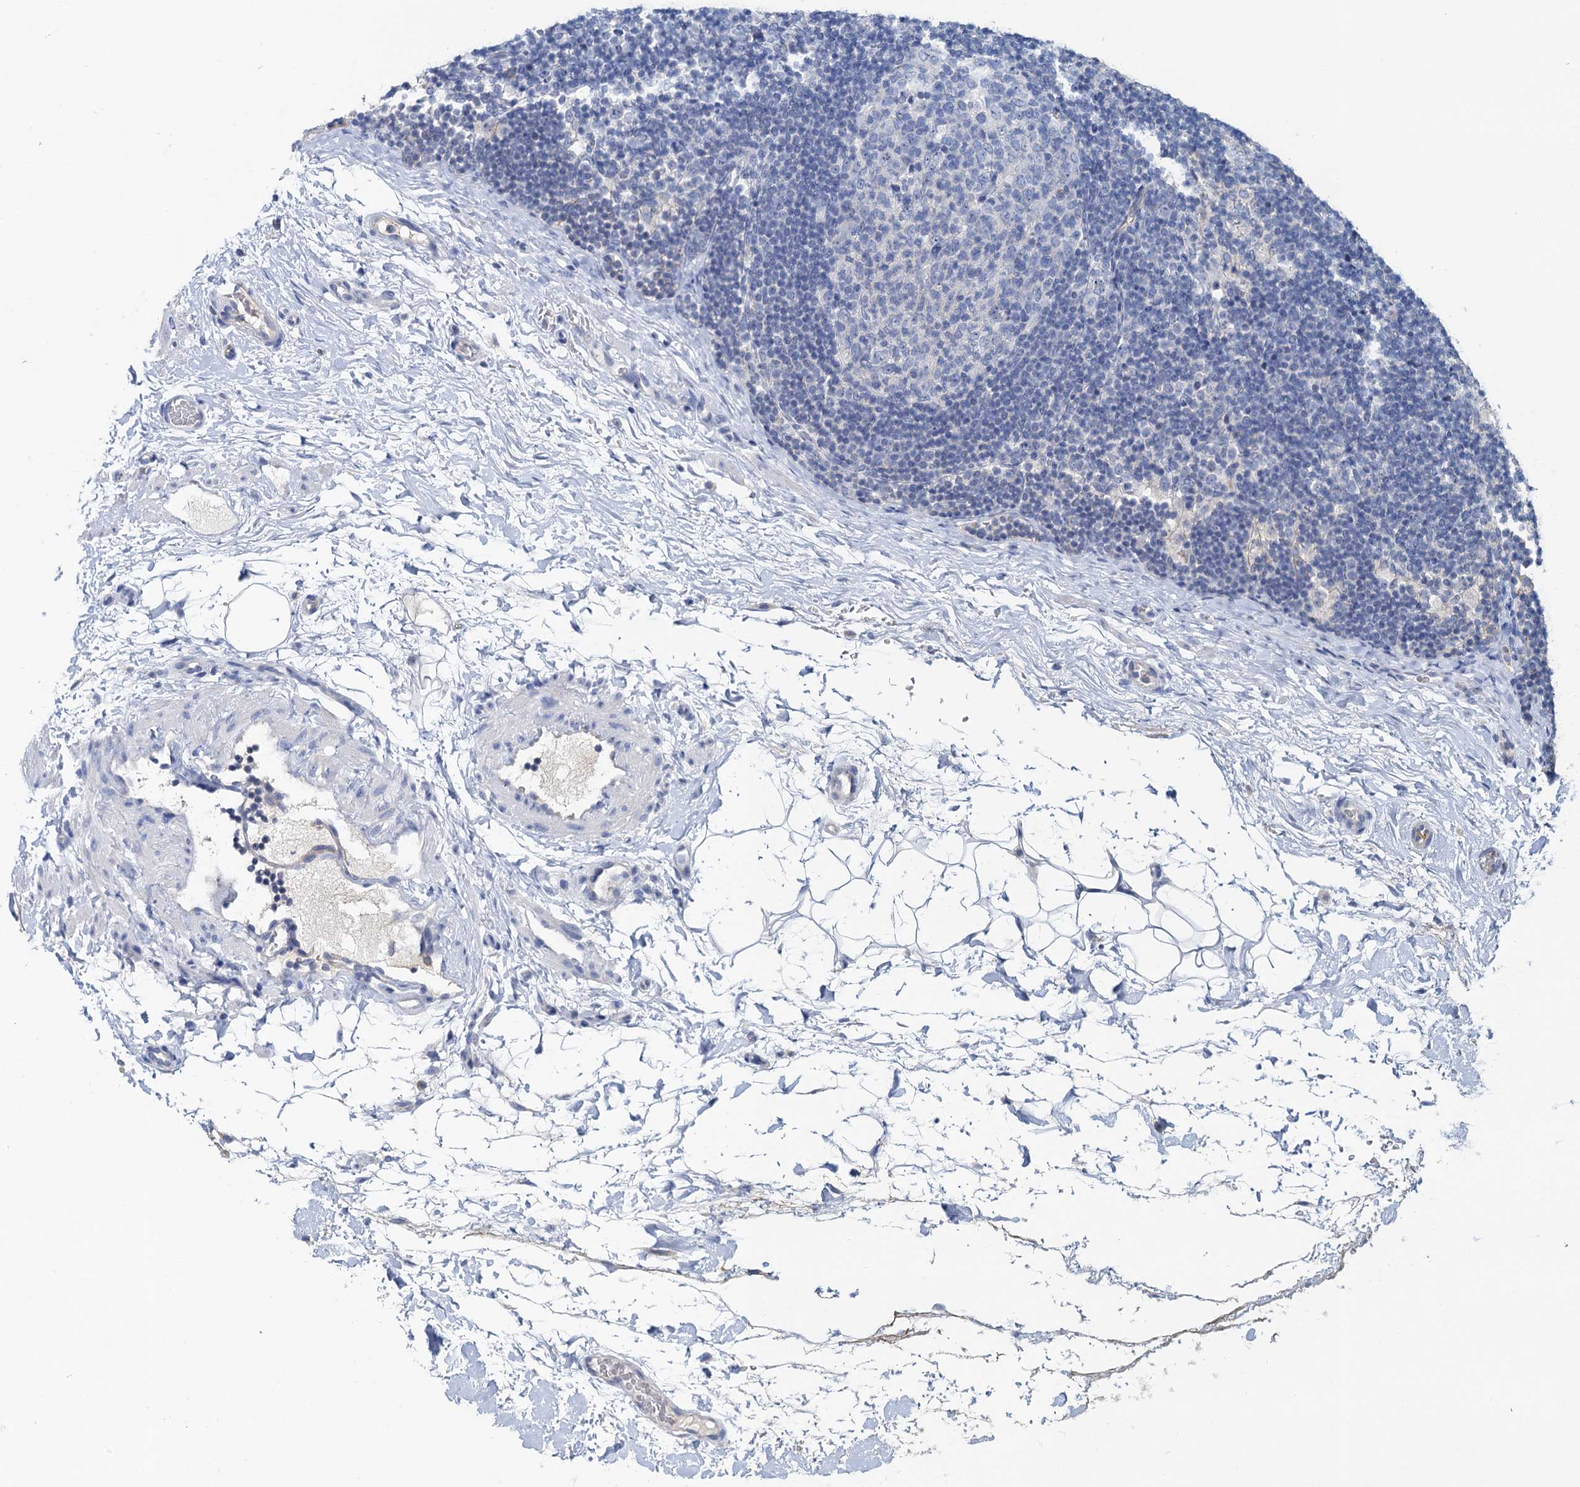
{"staining": {"intensity": "negative", "quantity": "none", "location": "none"}, "tissue": "lymph node", "cell_type": "Germinal center cells", "image_type": "normal", "snomed": [{"axis": "morphology", "description": "Normal tissue, NOS"}, {"axis": "topography", "description": "Lymph node"}], "caption": "High power microscopy micrograph of an immunohistochemistry photomicrograph of normal lymph node, revealing no significant staining in germinal center cells.", "gene": "PLLP", "patient": {"sex": "female", "age": 22}}